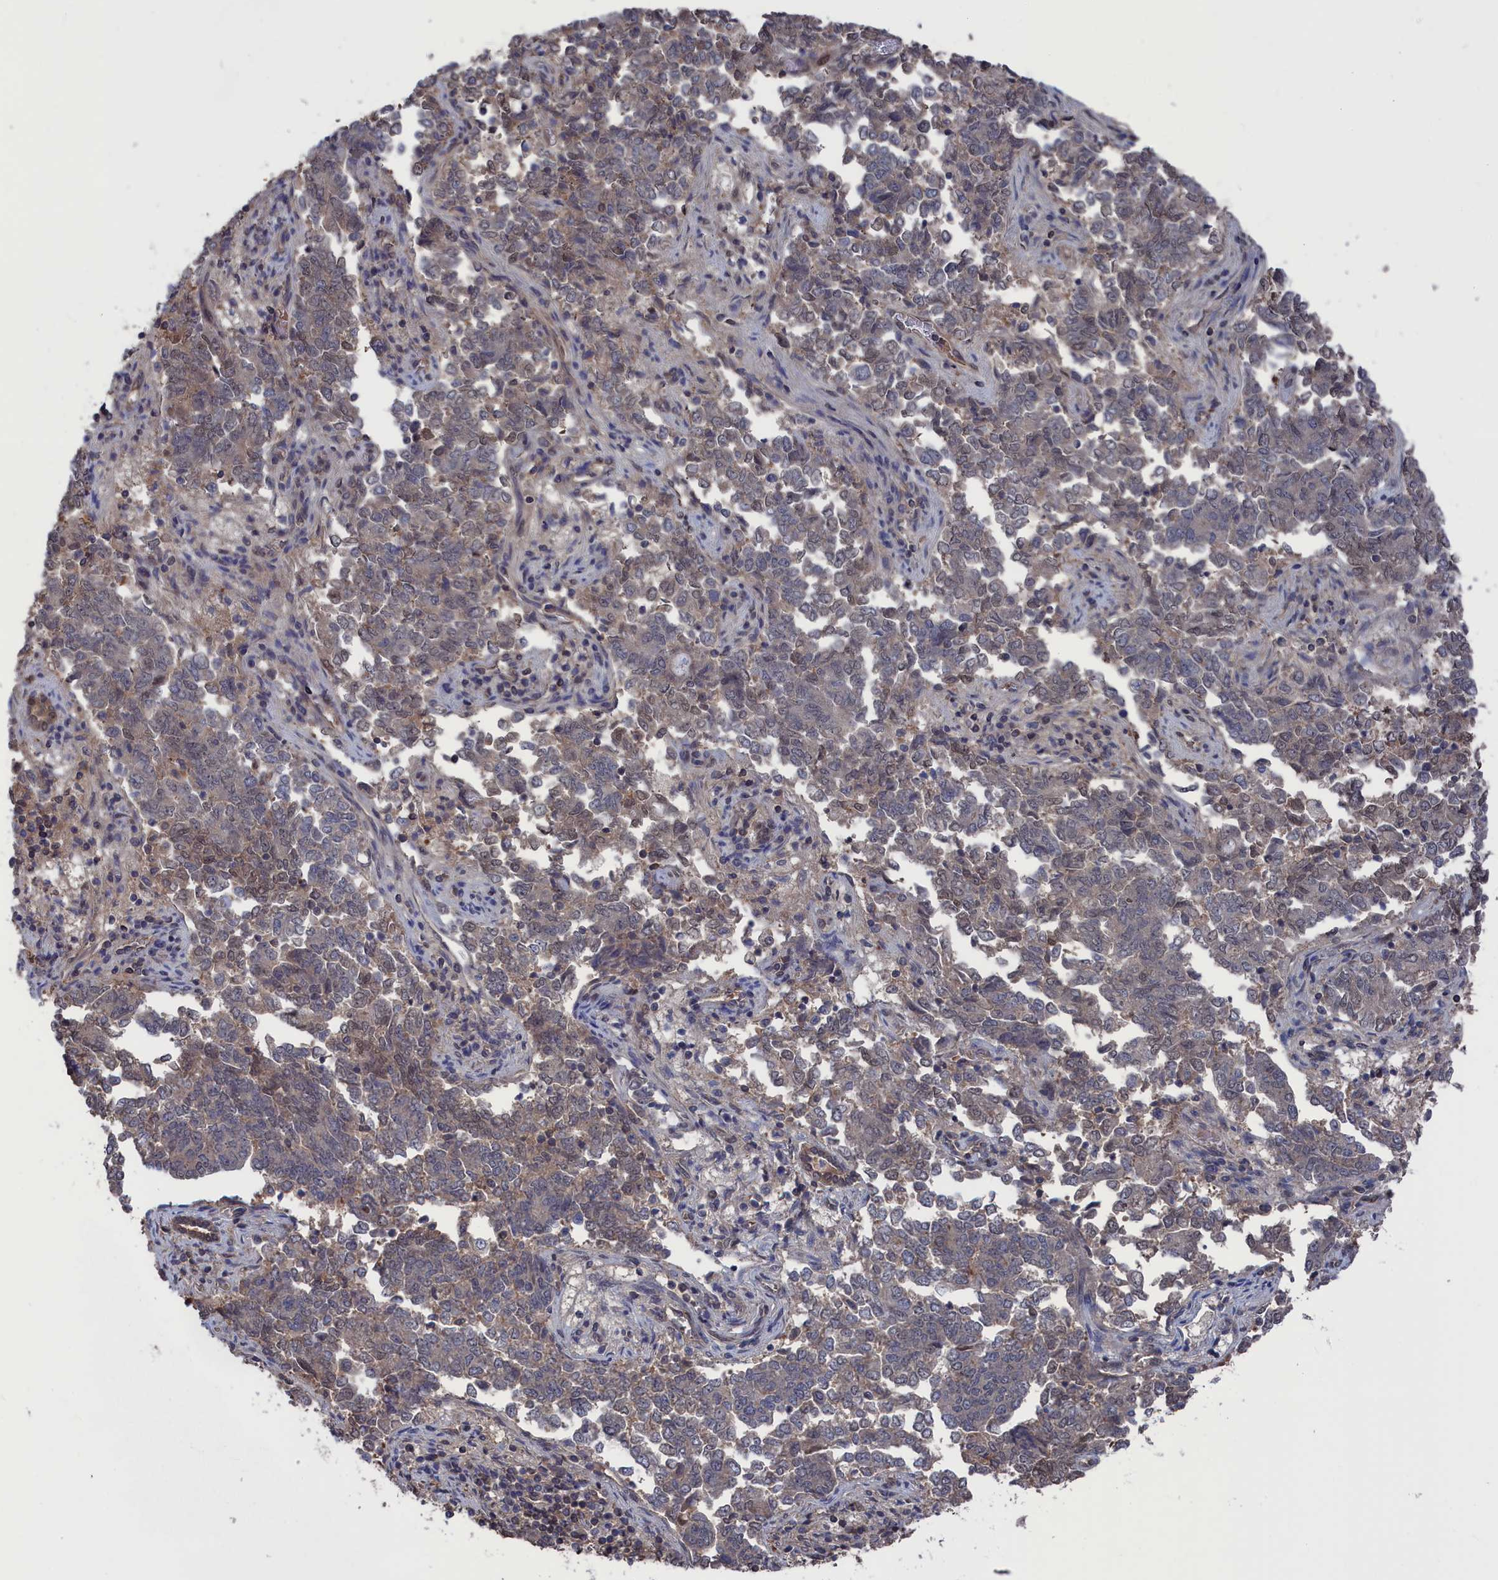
{"staining": {"intensity": "weak", "quantity": "<25%", "location": "cytoplasmic/membranous"}, "tissue": "endometrial cancer", "cell_type": "Tumor cells", "image_type": "cancer", "snomed": [{"axis": "morphology", "description": "Adenocarcinoma, NOS"}, {"axis": "topography", "description": "Endometrium"}], "caption": "Endometrial adenocarcinoma stained for a protein using immunohistochemistry displays no expression tumor cells.", "gene": "NUTF2", "patient": {"sex": "female", "age": 80}}